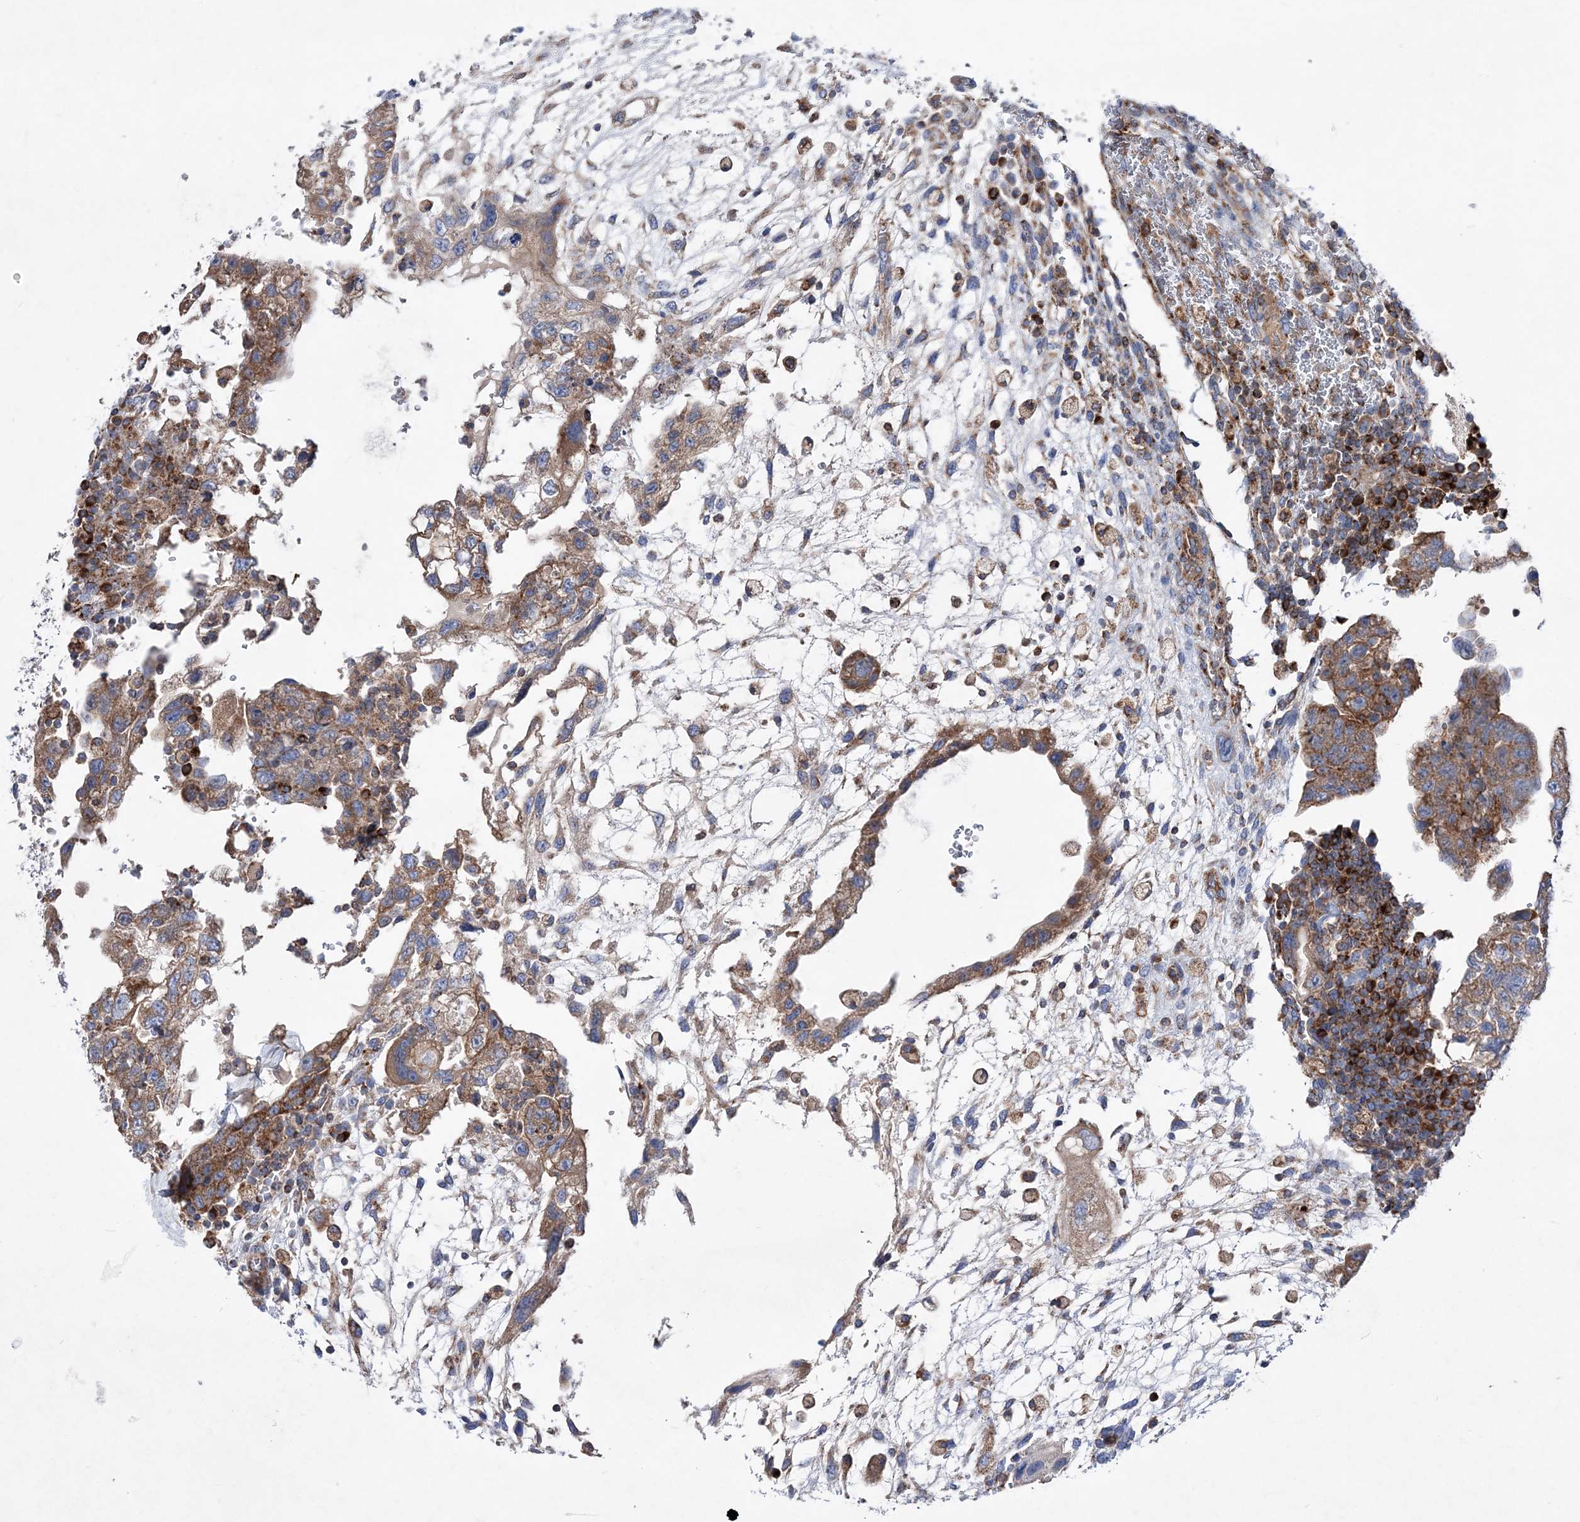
{"staining": {"intensity": "moderate", "quantity": ">75%", "location": "cytoplasmic/membranous"}, "tissue": "testis cancer", "cell_type": "Tumor cells", "image_type": "cancer", "snomed": [{"axis": "morphology", "description": "Carcinoma, Embryonal, NOS"}, {"axis": "topography", "description": "Testis"}], "caption": "Protein analysis of testis cancer tissue reveals moderate cytoplasmic/membranous expression in approximately >75% of tumor cells.", "gene": "NGLY1", "patient": {"sex": "male", "age": 36}}